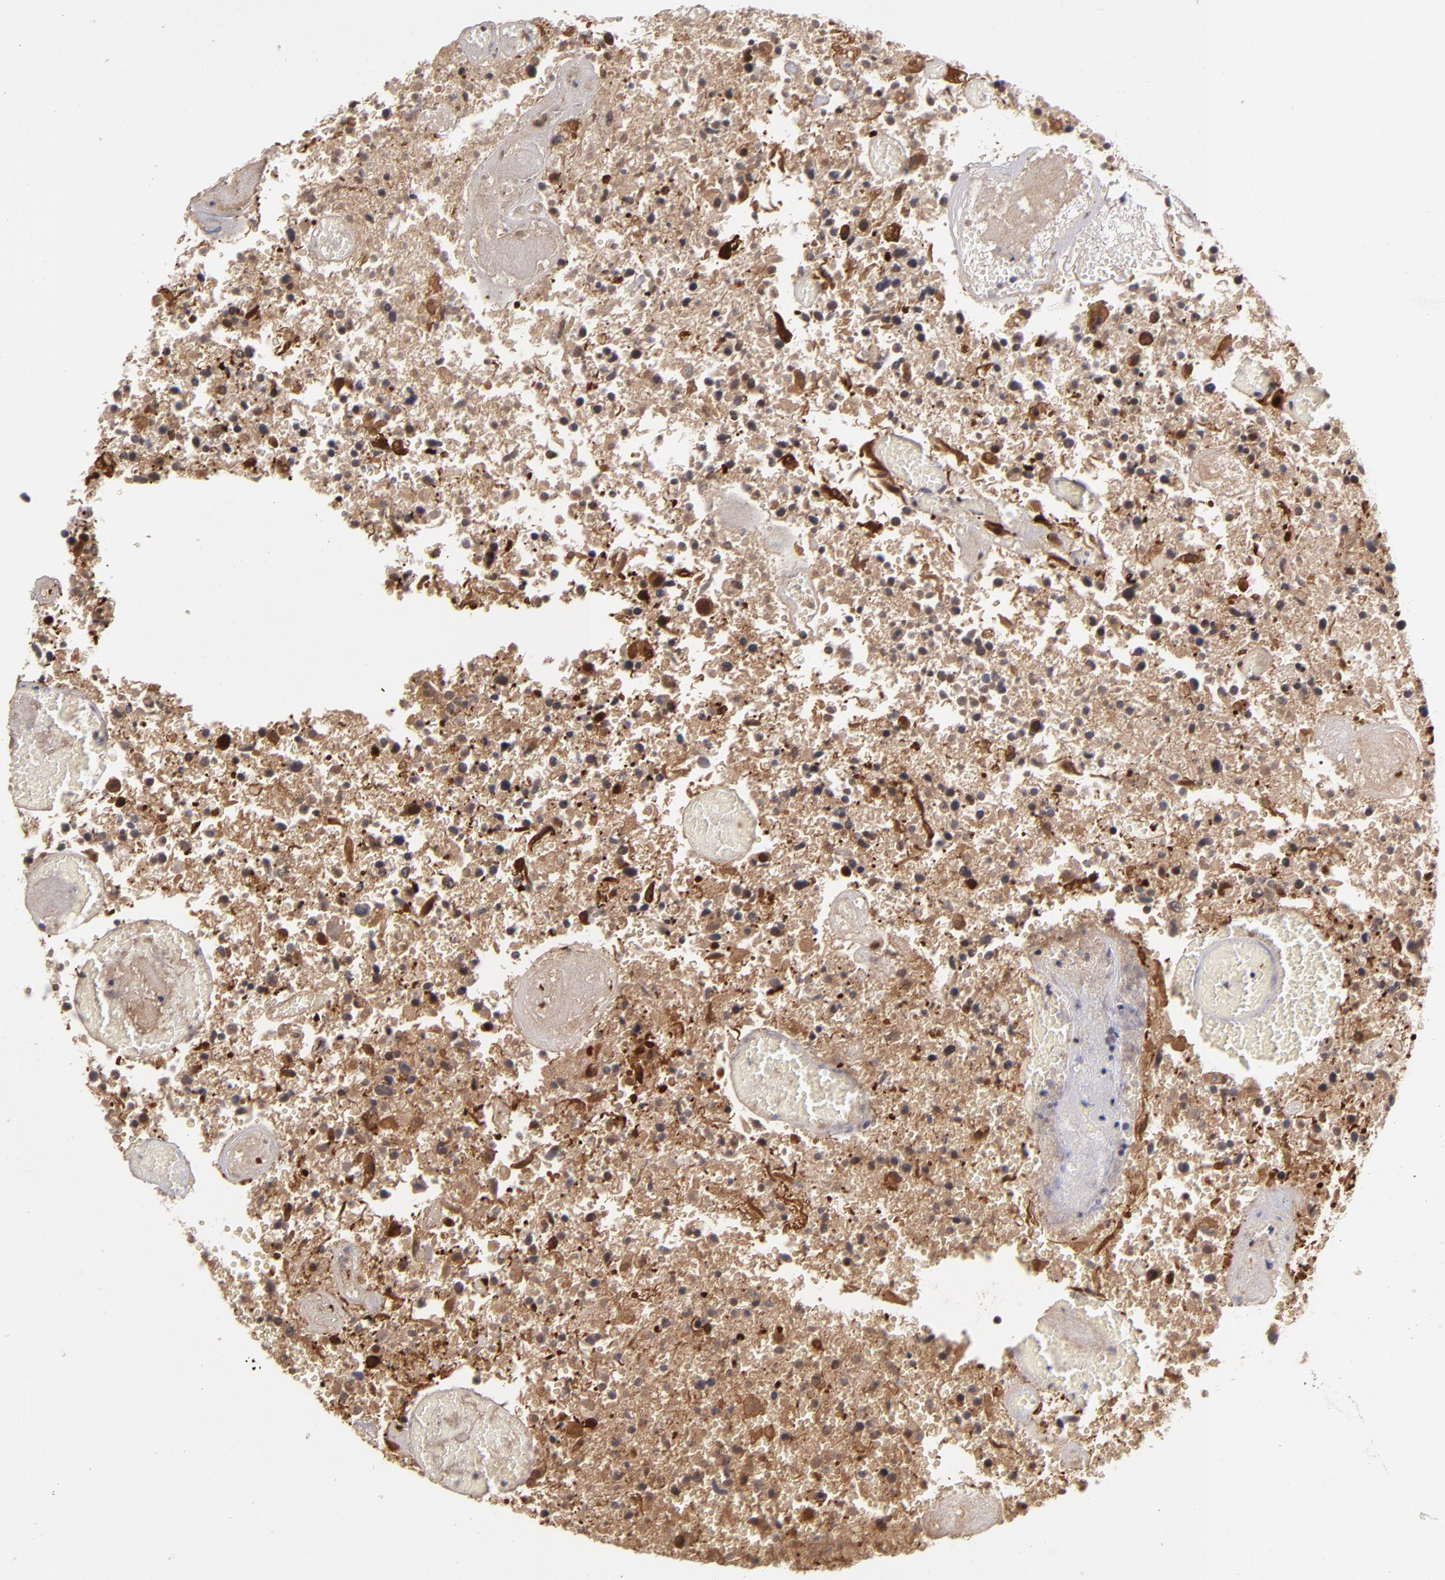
{"staining": {"intensity": "moderate", "quantity": "25%-75%", "location": "cytoplasmic/membranous,nuclear"}, "tissue": "glioma", "cell_type": "Tumor cells", "image_type": "cancer", "snomed": [{"axis": "morphology", "description": "Glioma, malignant, High grade"}, {"axis": "topography", "description": "Brain"}], "caption": "Brown immunohistochemical staining in human glioma demonstrates moderate cytoplasmic/membranous and nuclear positivity in about 25%-75% of tumor cells.", "gene": "MLLT3", "patient": {"sex": "male", "age": 72}}